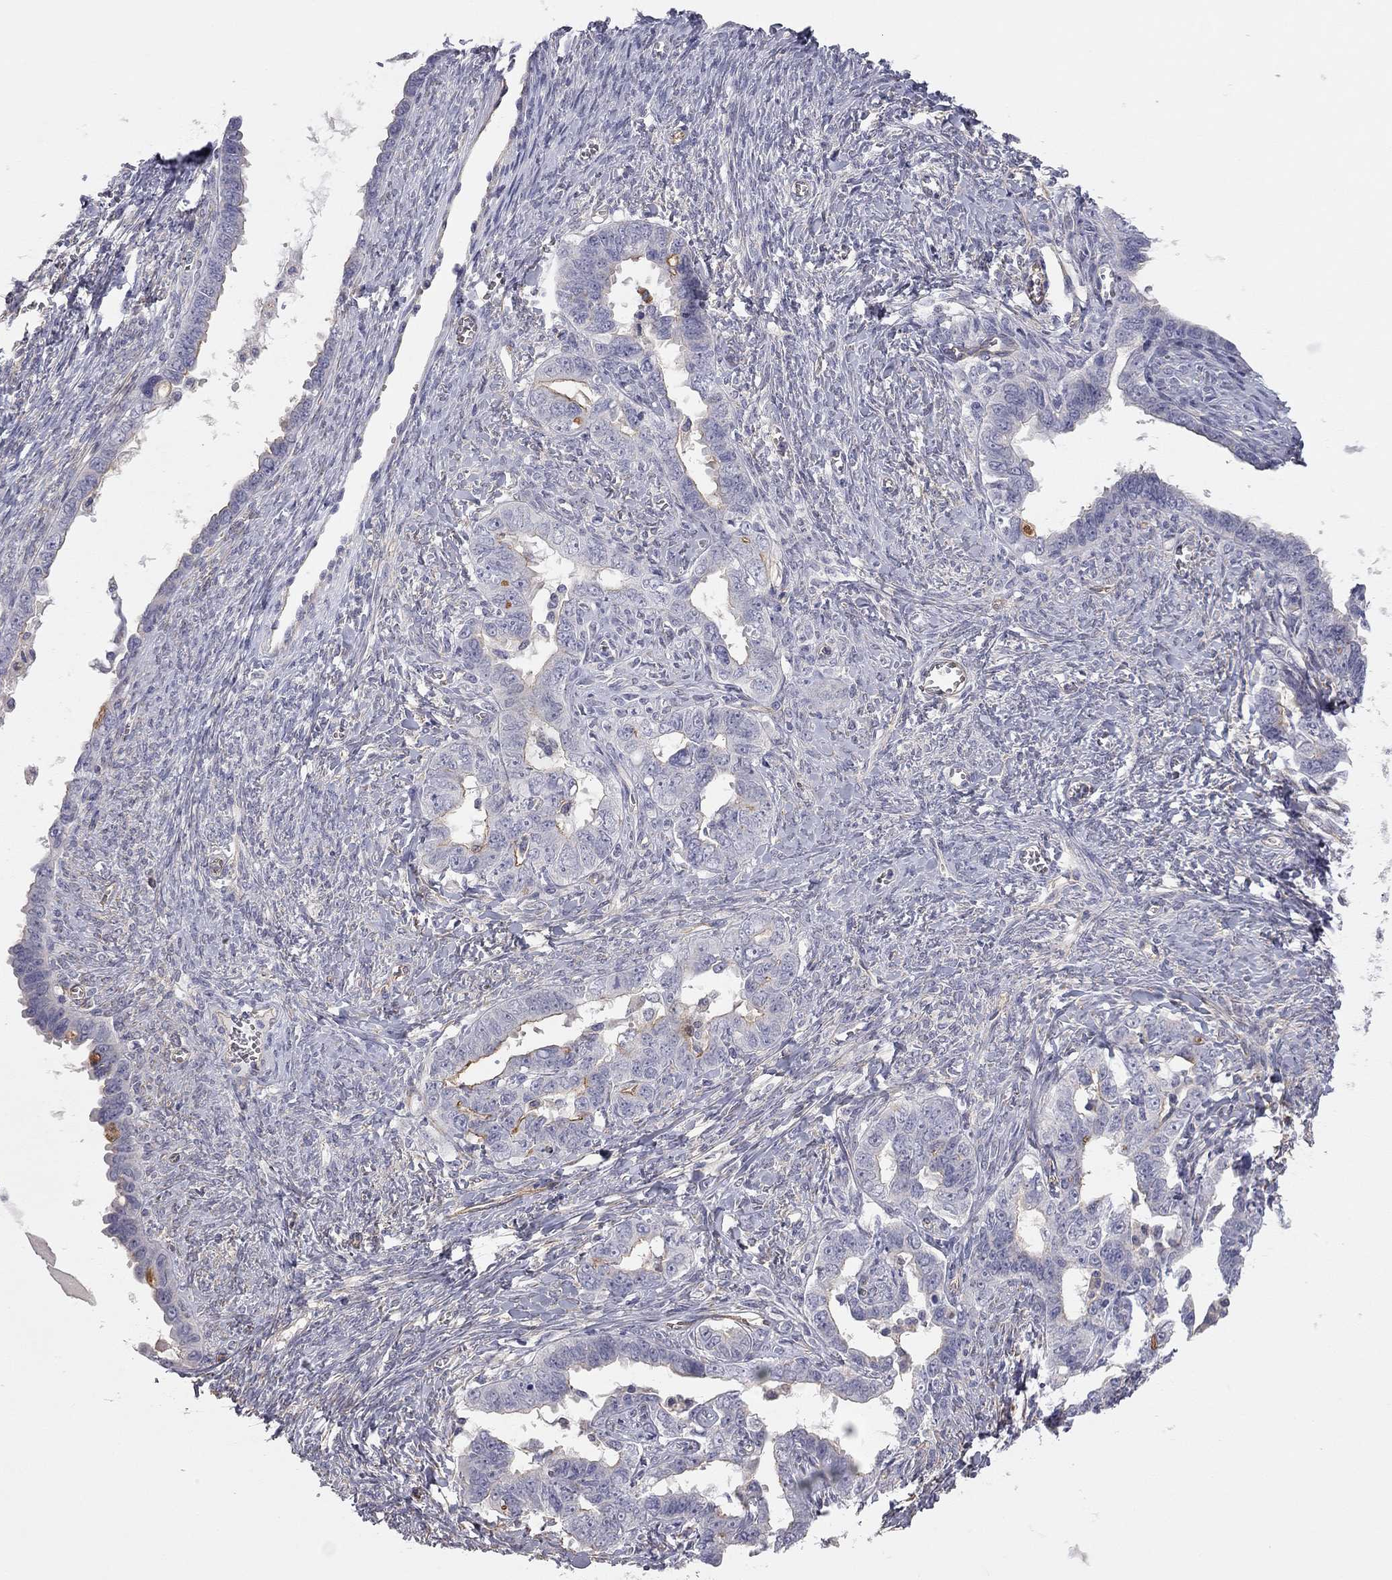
{"staining": {"intensity": "moderate", "quantity": "<25%", "location": "cytoplasmic/membranous"}, "tissue": "ovarian cancer", "cell_type": "Tumor cells", "image_type": "cancer", "snomed": [{"axis": "morphology", "description": "Cystadenocarcinoma, serous, NOS"}, {"axis": "topography", "description": "Ovary"}], "caption": "Protein analysis of ovarian cancer (serous cystadenocarcinoma) tissue shows moderate cytoplasmic/membranous staining in about <25% of tumor cells. (DAB IHC with brightfield microscopy, high magnification).", "gene": "GPRC5B", "patient": {"sex": "female", "age": 69}}